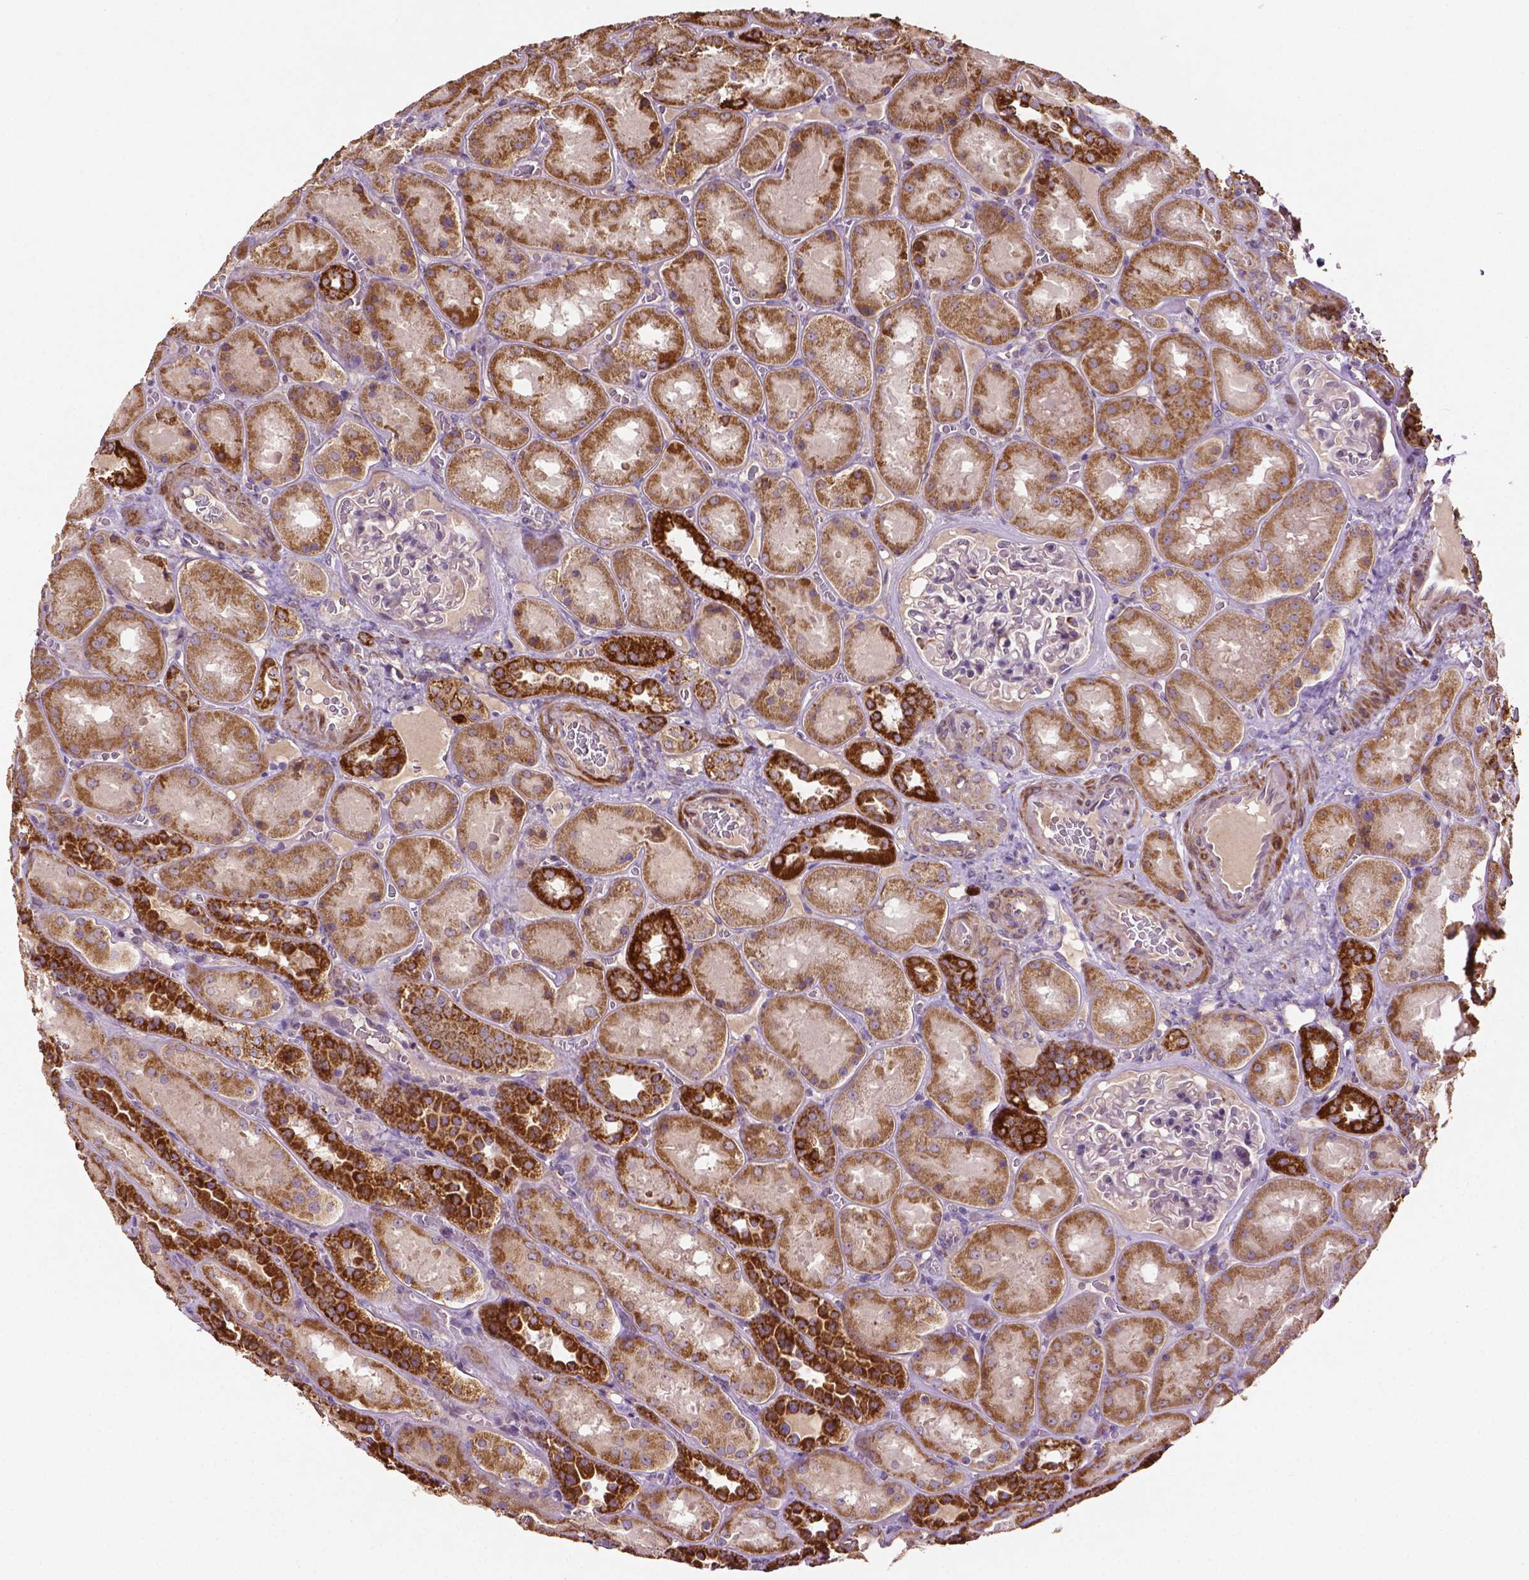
{"staining": {"intensity": "negative", "quantity": "none", "location": "none"}, "tissue": "kidney", "cell_type": "Cells in glomeruli", "image_type": "normal", "snomed": [{"axis": "morphology", "description": "Normal tissue, NOS"}, {"axis": "topography", "description": "Kidney"}], "caption": "The photomicrograph reveals no significant positivity in cells in glomeruli of kidney.", "gene": "LRR1", "patient": {"sex": "male", "age": 73}}